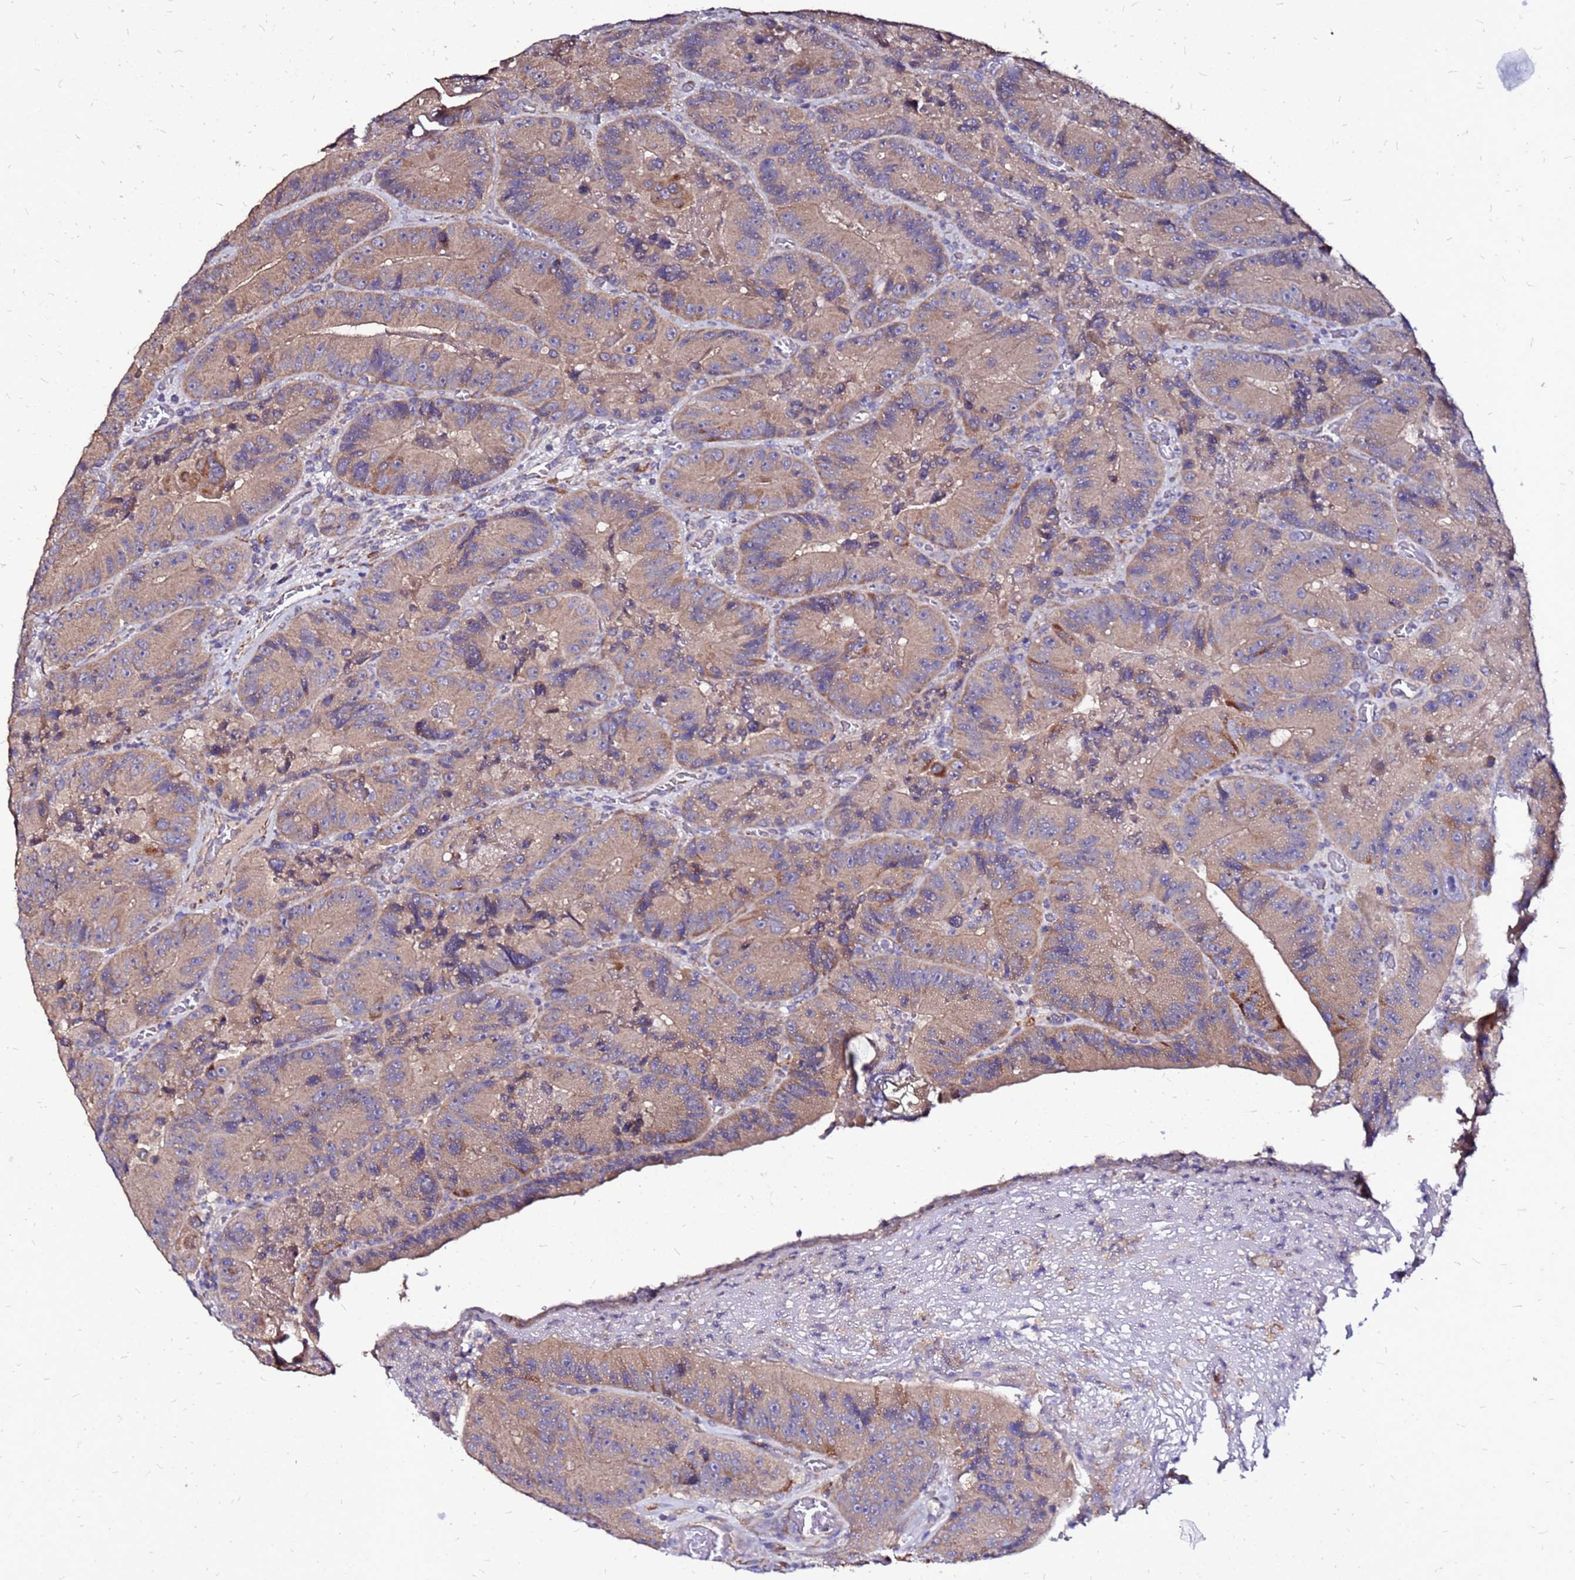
{"staining": {"intensity": "weak", "quantity": ">75%", "location": "cytoplasmic/membranous"}, "tissue": "colorectal cancer", "cell_type": "Tumor cells", "image_type": "cancer", "snomed": [{"axis": "morphology", "description": "Adenocarcinoma, NOS"}, {"axis": "topography", "description": "Colon"}], "caption": "Immunohistochemistry (IHC) image of neoplastic tissue: human colorectal cancer stained using IHC displays low levels of weak protein expression localized specifically in the cytoplasmic/membranous of tumor cells, appearing as a cytoplasmic/membranous brown color.", "gene": "ARHGEF5", "patient": {"sex": "female", "age": 86}}